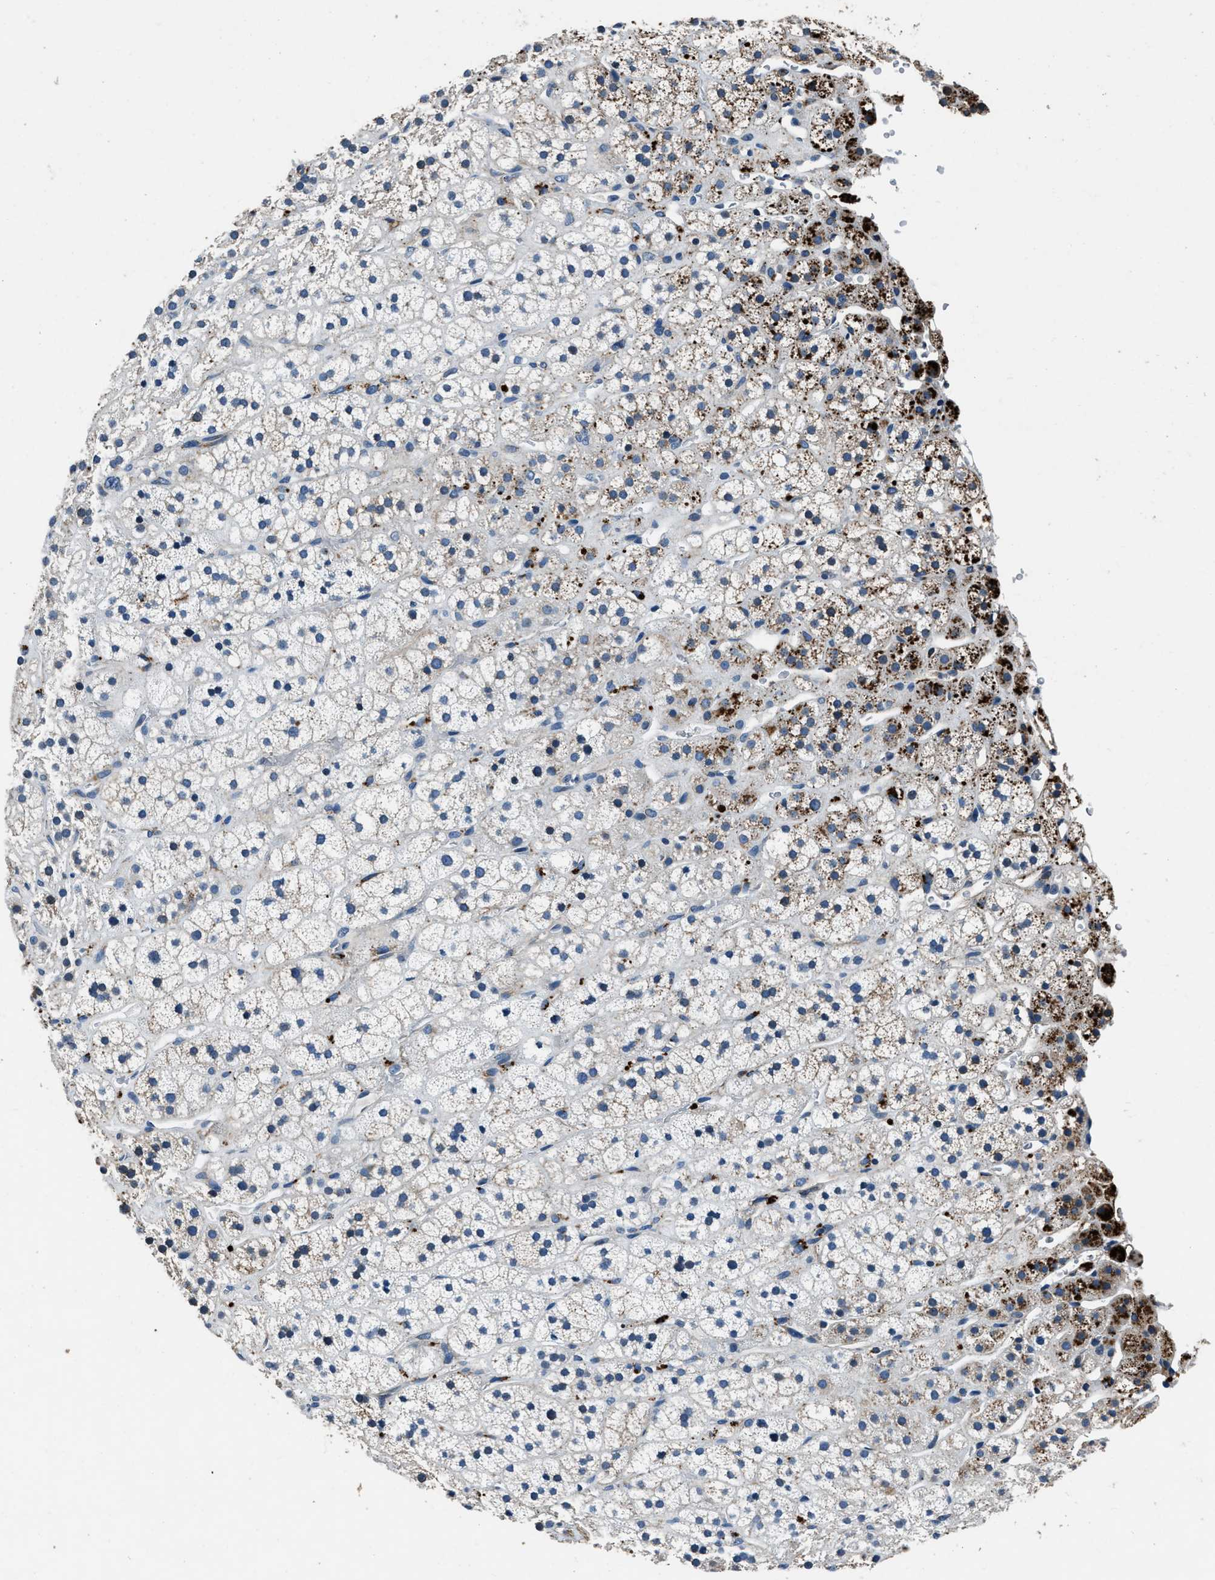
{"staining": {"intensity": "moderate", "quantity": "<25%", "location": "cytoplasmic/membranous"}, "tissue": "adrenal gland", "cell_type": "Glandular cells", "image_type": "normal", "snomed": [{"axis": "morphology", "description": "Normal tissue, NOS"}, {"axis": "topography", "description": "Adrenal gland"}], "caption": "Protein expression analysis of normal human adrenal gland reveals moderate cytoplasmic/membranous expression in approximately <25% of glandular cells. (IHC, brightfield microscopy, high magnification).", "gene": "OGDH", "patient": {"sex": "male", "age": 56}}